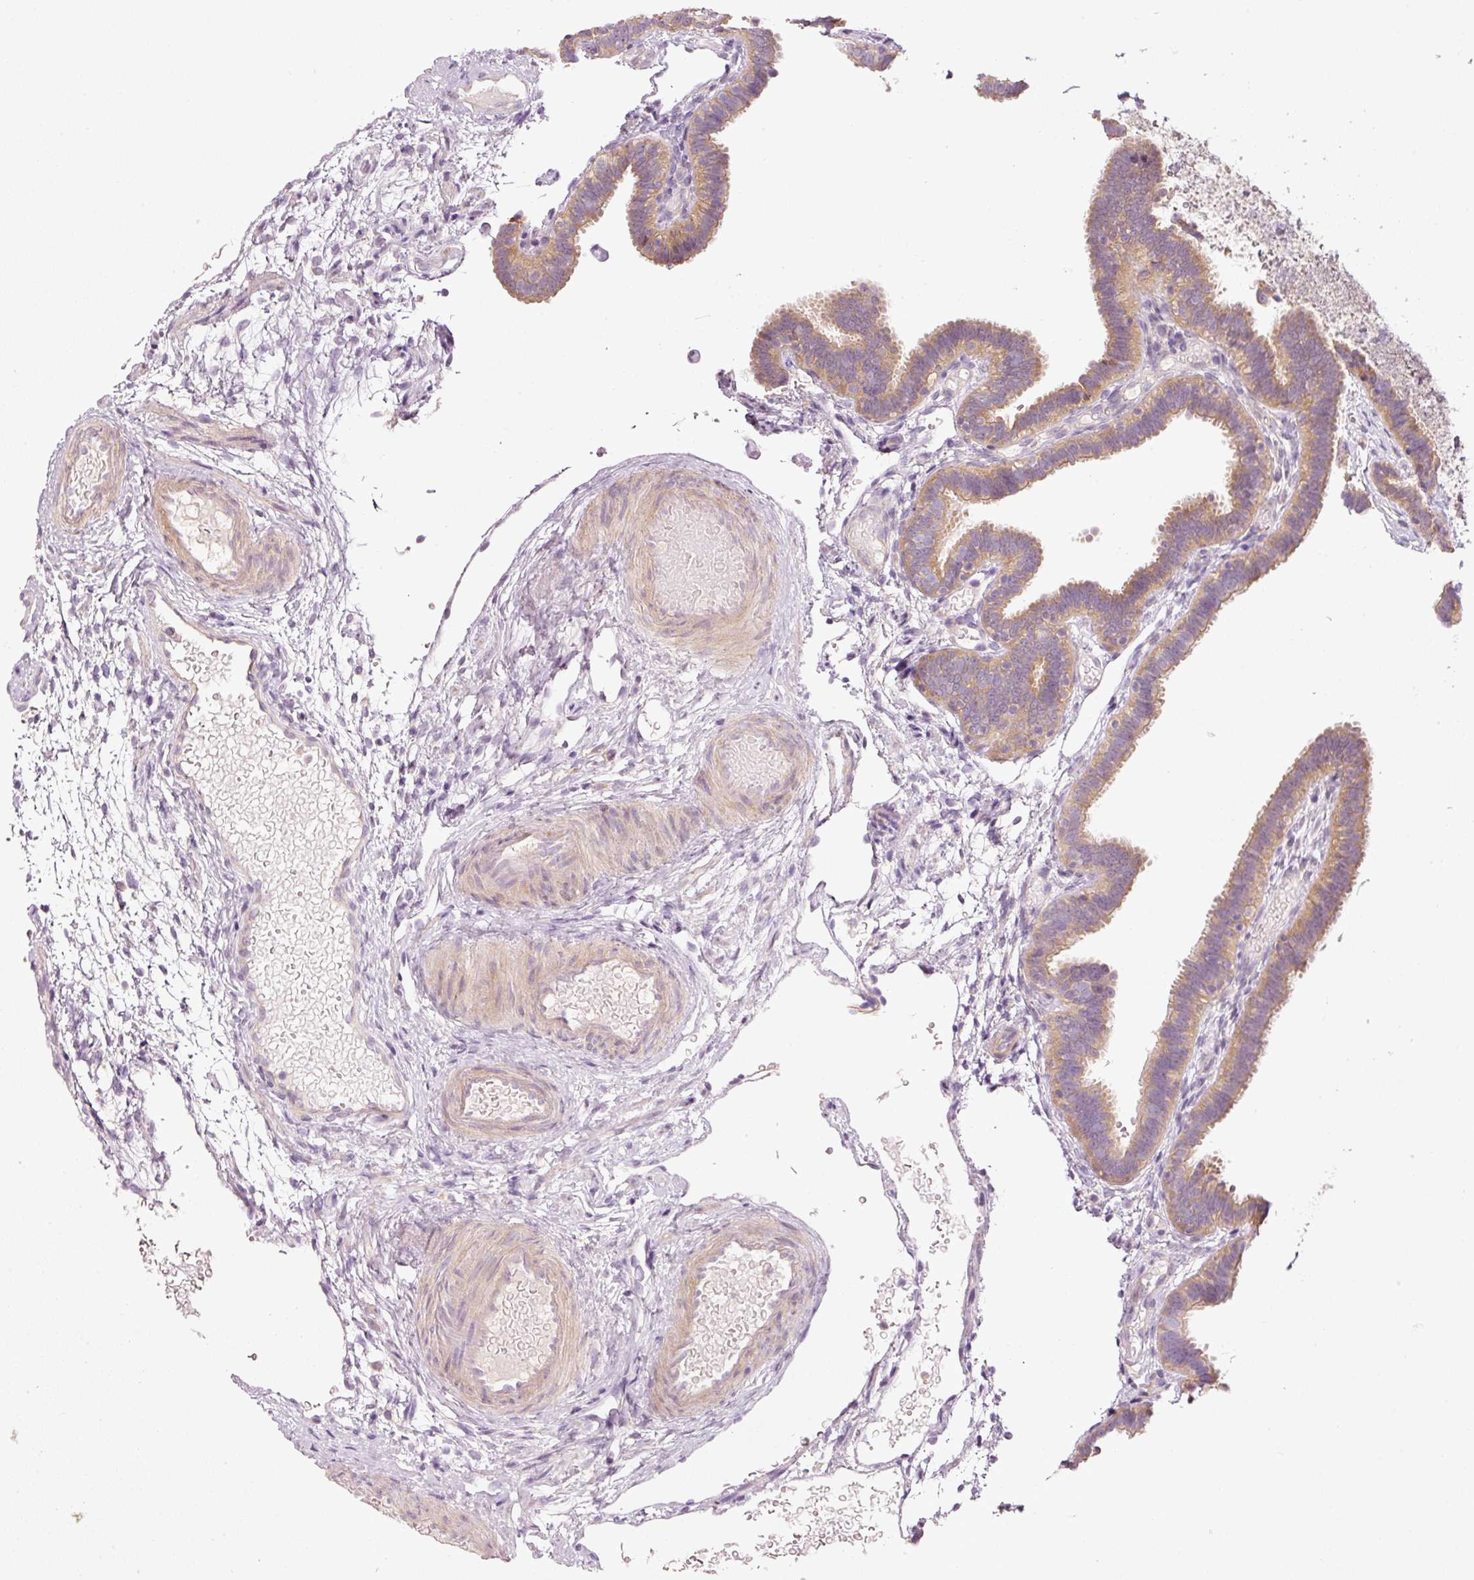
{"staining": {"intensity": "moderate", "quantity": "25%-75%", "location": "cytoplasmic/membranous"}, "tissue": "fallopian tube", "cell_type": "Glandular cells", "image_type": "normal", "snomed": [{"axis": "morphology", "description": "Normal tissue, NOS"}, {"axis": "topography", "description": "Fallopian tube"}], "caption": "Immunohistochemistry (IHC) of normal human fallopian tube displays medium levels of moderate cytoplasmic/membranous staining in about 25%-75% of glandular cells. (Stains: DAB (3,3'-diaminobenzidine) in brown, nuclei in blue, Microscopy: brightfield microscopy at high magnification).", "gene": "MAP10", "patient": {"sex": "female", "age": 37}}